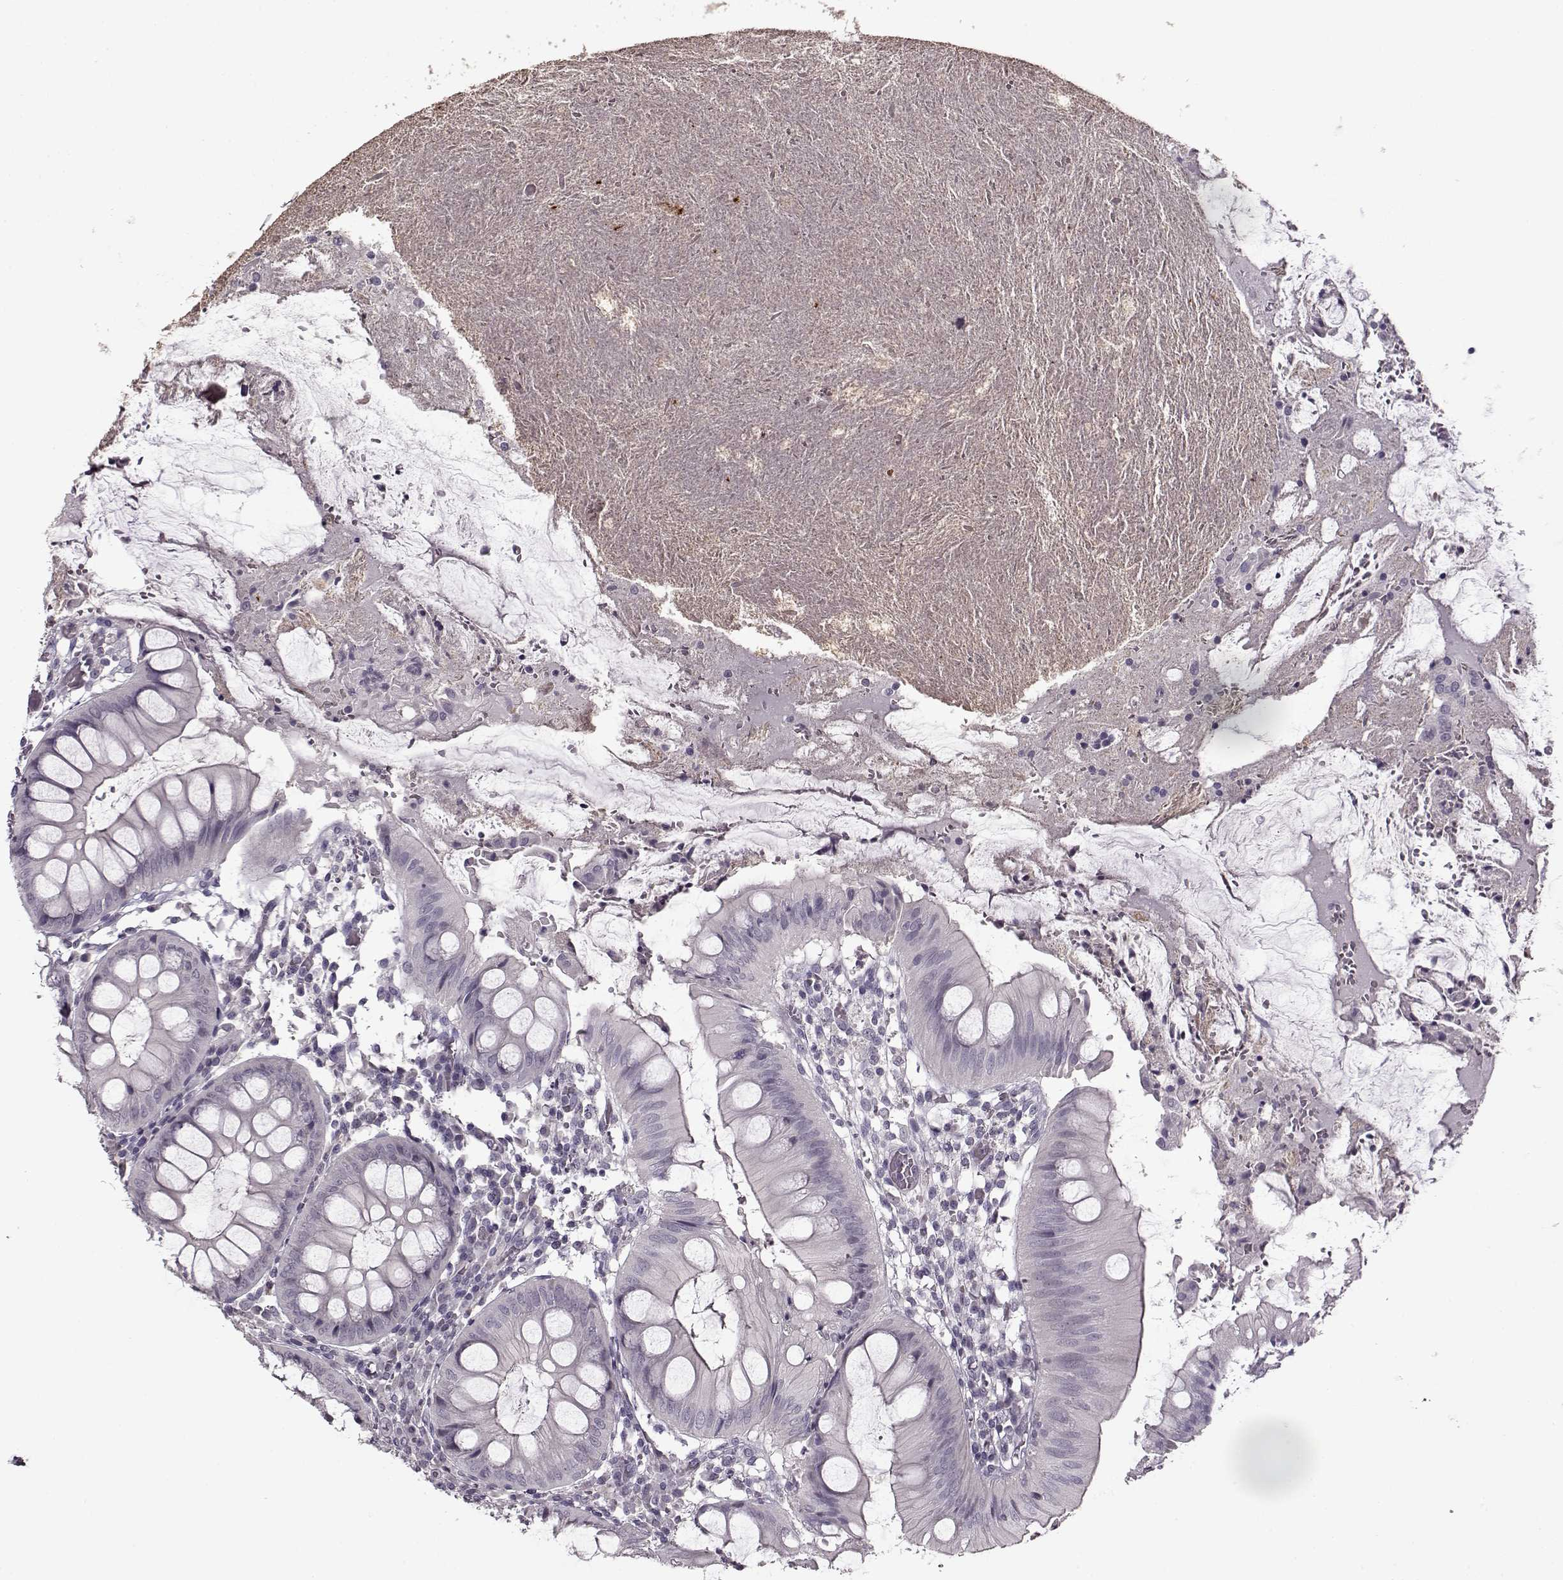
{"staining": {"intensity": "negative", "quantity": "none", "location": "none"}, "tissue": "appendix", "cell_type": "Glandular cells", "image_type": "normal", "snomed": [{"axis": "morphology", "description": "Normal tissue, NOS"}, {"axis": "morphology", "description": "Inflammation, NOS"}, {"axis": "topography", "description": "Appendix"}], "caption": "This image is of unremarkable appendix stained with immunohistochemistry (IHC) to label a protein in brown with the nuclei are counter-stained blue. There is no staining in glandular cells.", "gene": "FSHB", "patient": {"sex": "male", "age": 16}}